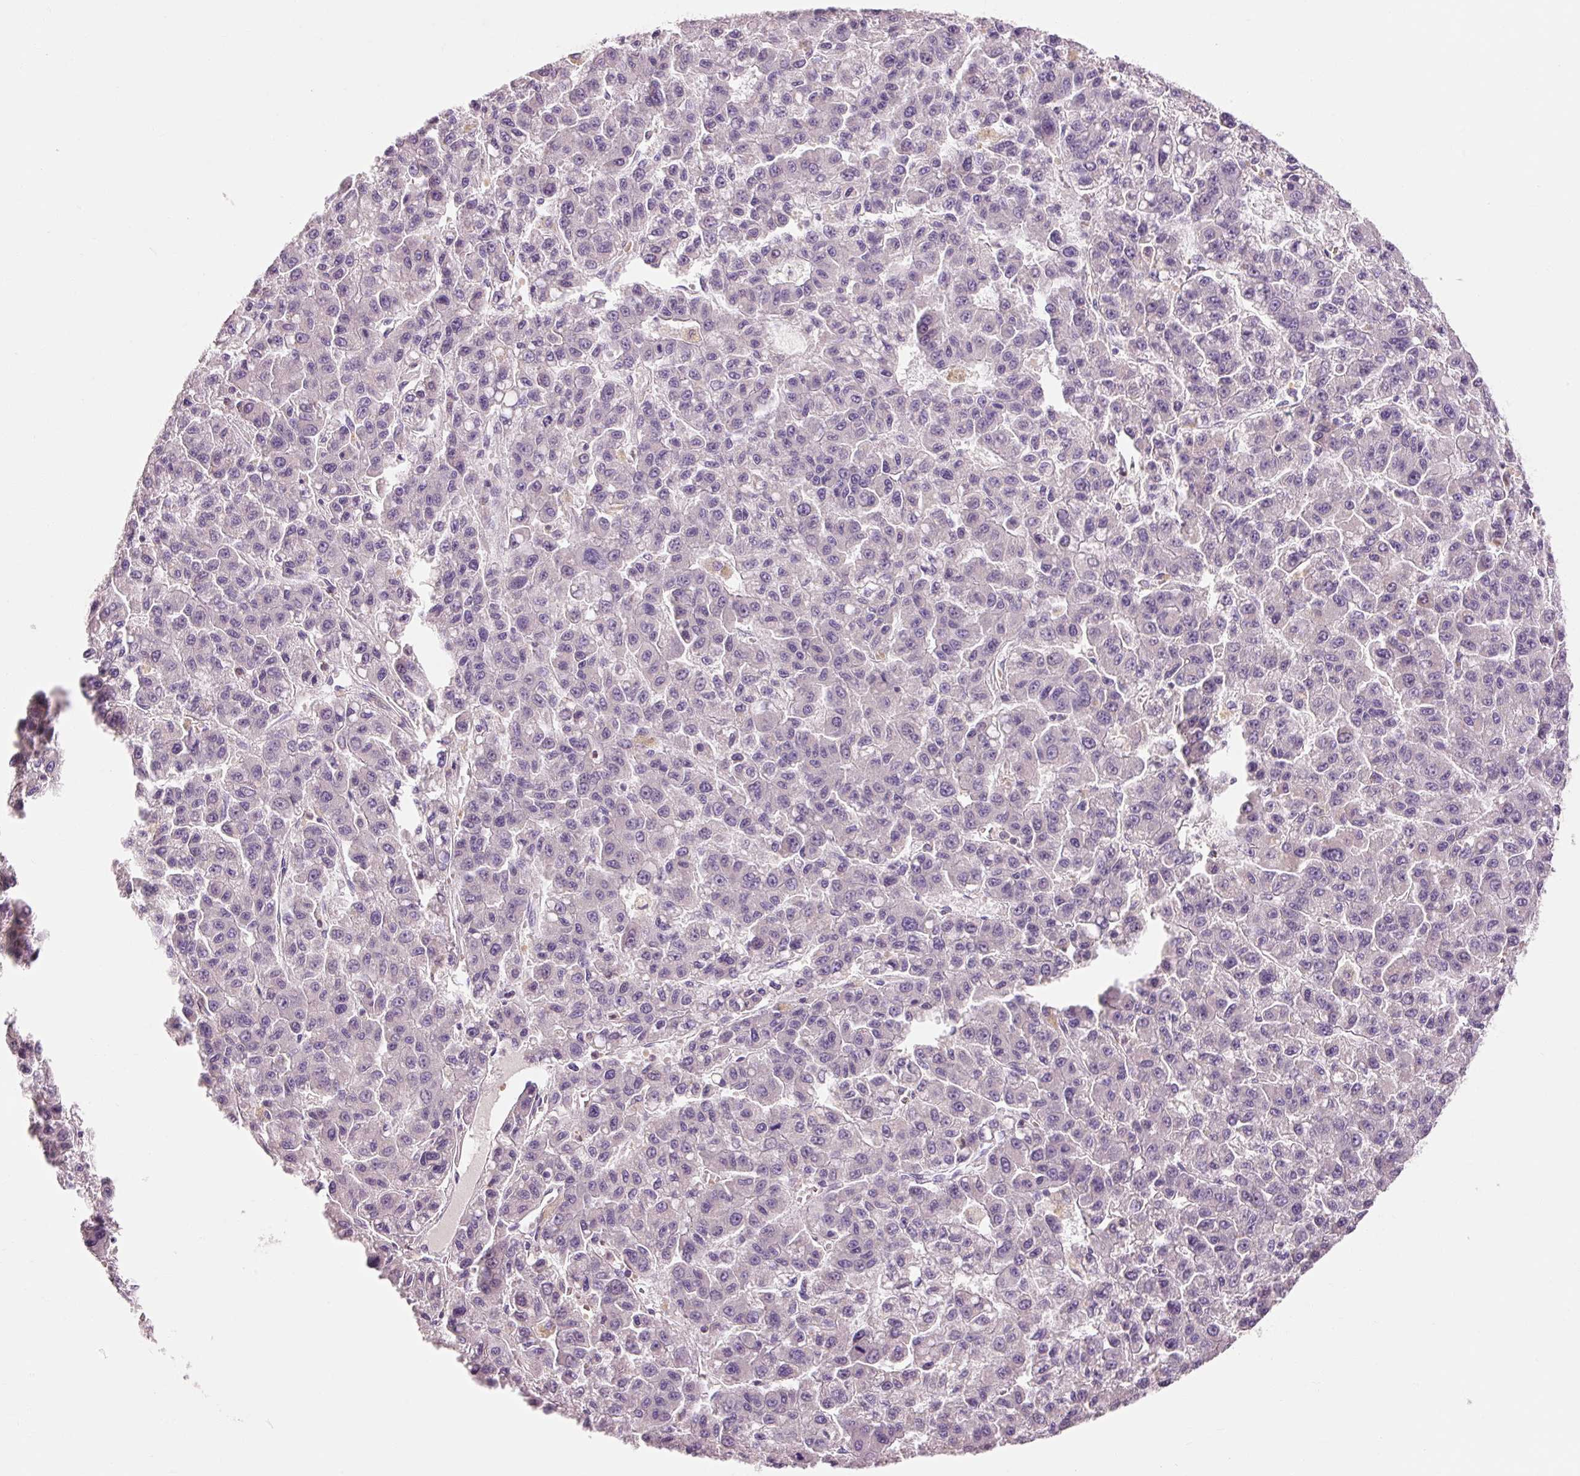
{"staining": {"intensity": "negative", "quantity": "none", "location": "none"}, "tissue": "liver cancer", "cell_type": "Tumor cells", "image_type": "cancer", "snomed": [{"axis": "morphology", "description": "Carcinoma, Hepatocellular, NOS"}, {"axis": "topography", "description": "Liver"}], "caption": "Tumor cells are negative for protein expression in human liver hepatocellular carcinoma.", "gene": "OR8K1", "patient": {"sex": "male", "age": 70}}